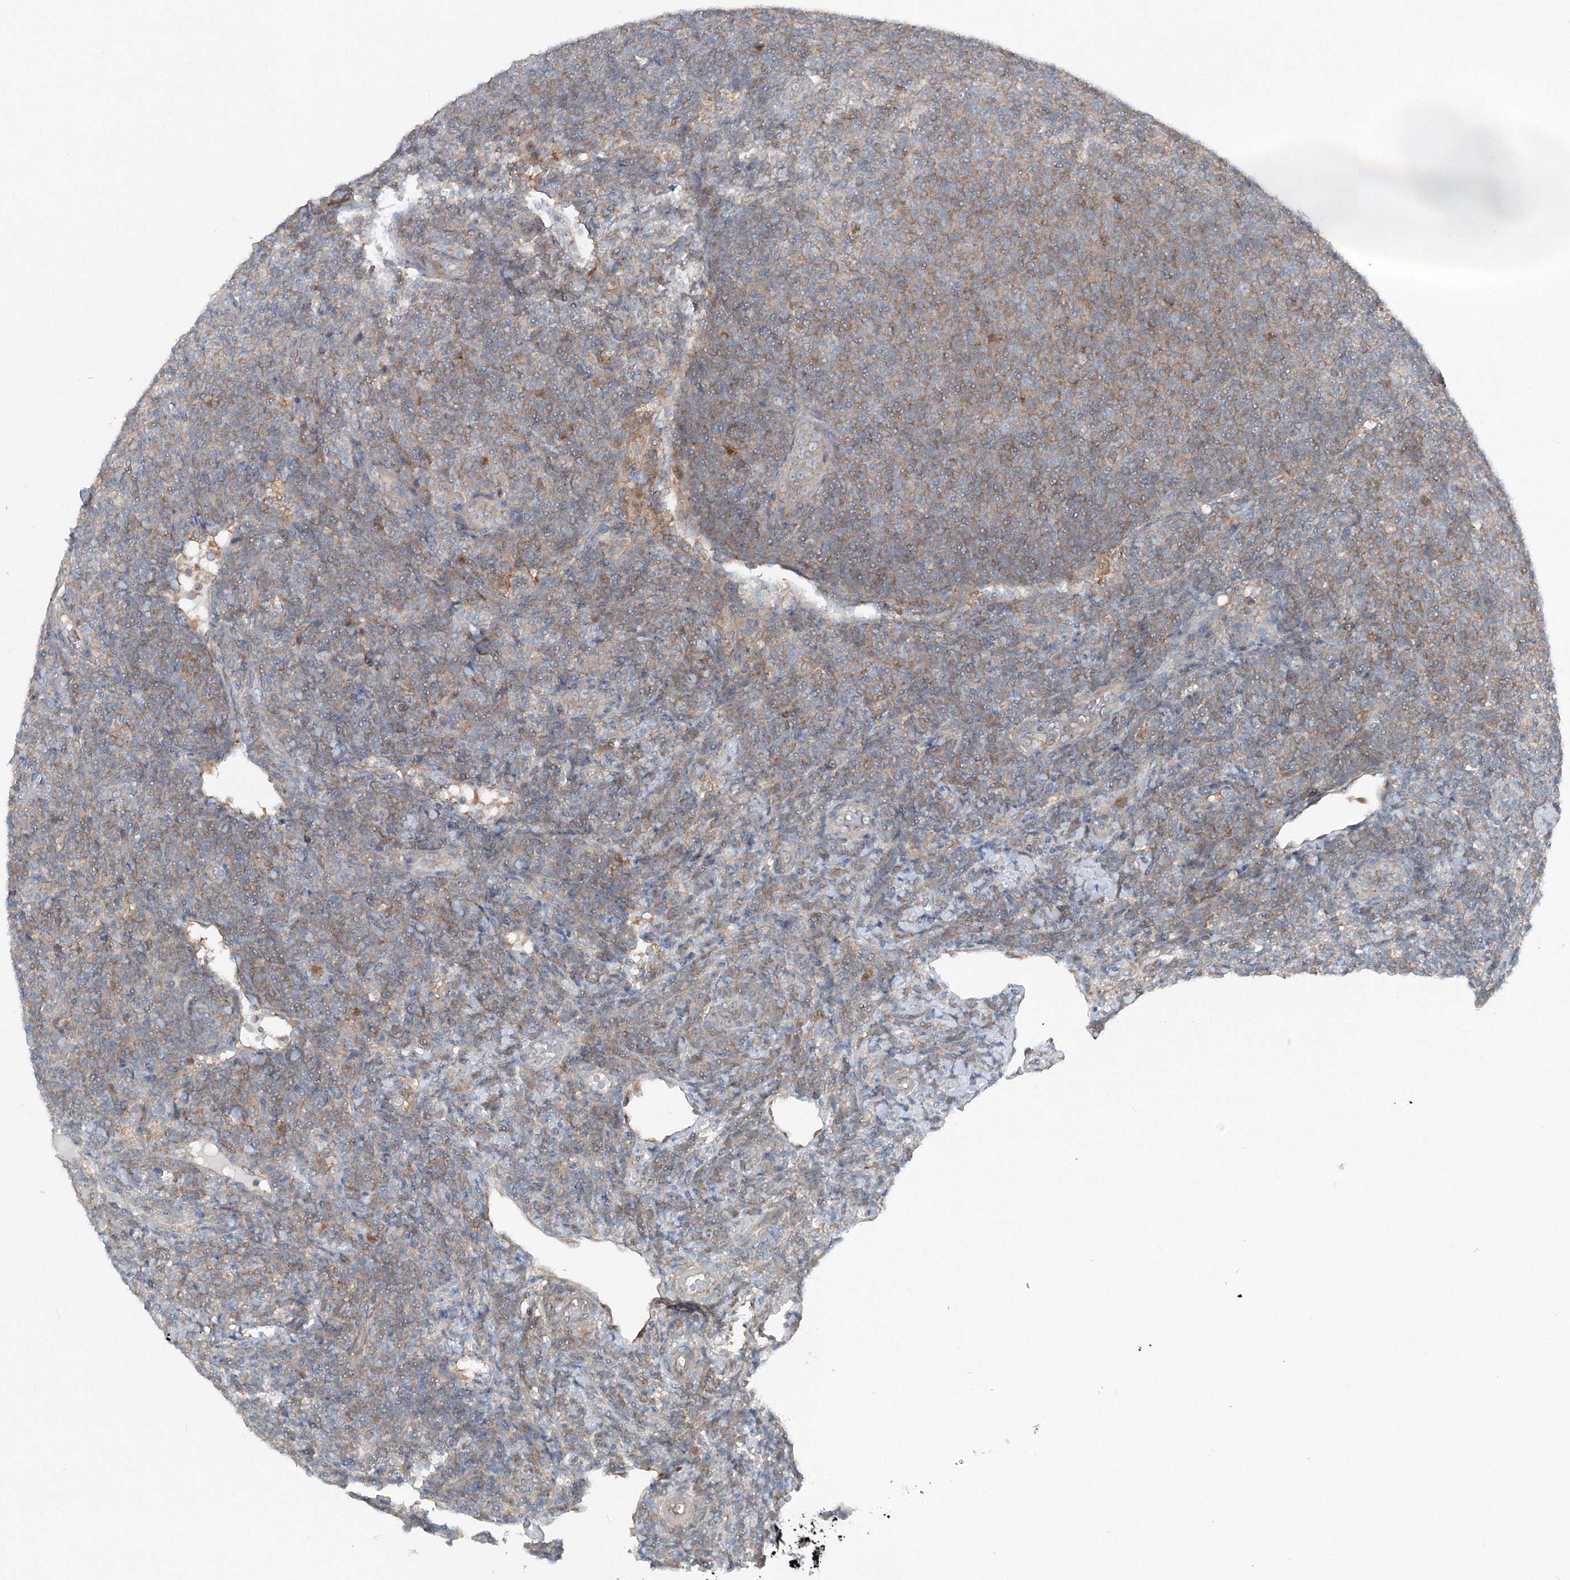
{"staining": {"intensity": "moderate", "quantity": ">75%", "location": "cytoplasmic/membranous"}, "tissue": "lymphoma", "cell_type": "Tumor cells", "image_type": "cancer", "snomed": [{"axis": "morphology", "description": "Malignant lymphoma, non-Hodgkin's type, Low grade"}, {"axis": "topography", "description": "Lymph node"}], "caption": "Tumor cells display medium levels of moderate cytoplasmic/membranous staining in approximately >75% of cells in human malignant lymphoma, non-Hodgkin's type (low-grade).", "gene": "TPRKB", "patient": {"sex": "male", "age": 66}}